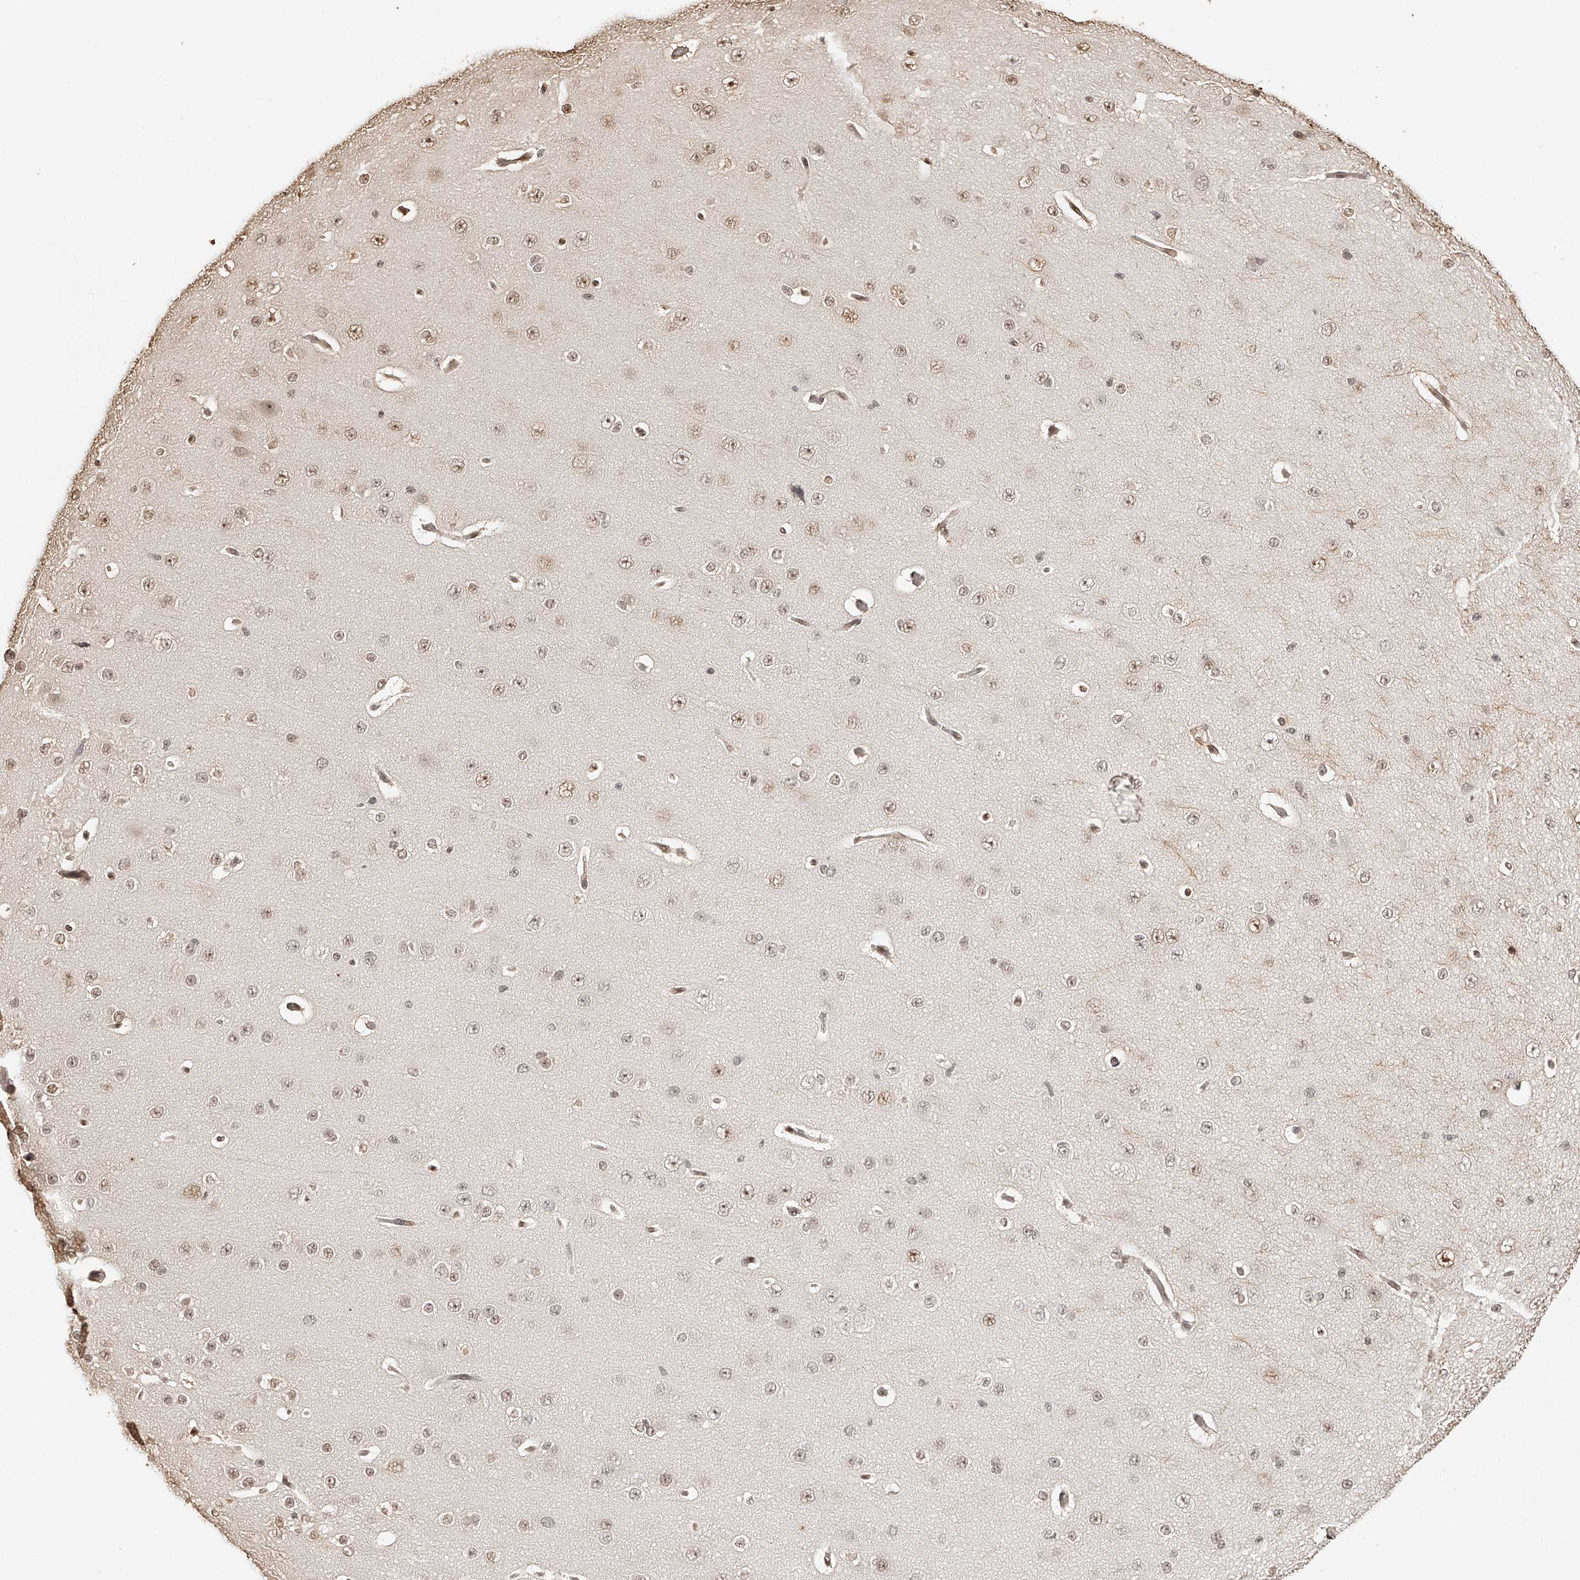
{"staining": {"intensity": "moderate", "quantity": "25%-75%", "location": "cytoplasmic/membranous"}, "tissue": "cerebral cortex", "cell_type": "Endothelial cells", "image_type": "normal", "snomed": [{"axis": "morphology", "description": "Normal tissue, NOS"}, {"axis": "morphology", "description": "Developmental malformation"}, {"axis": "topography", "description": "Cerebral cortex"}], "caption": "IHC of benign human cerebral cortex reveals medium levels of moderate cytoplasmic/membranous positivity in approximately 25%-75% of endothelial cells. (Stains: DAB (3,3'-diaminobenzidine) in brown, nuclei in blue, Microscopy: brightfield microscopy at high magnification).", "gene": "ZNF503", "patient": {"sex": "female", "age": 30}}